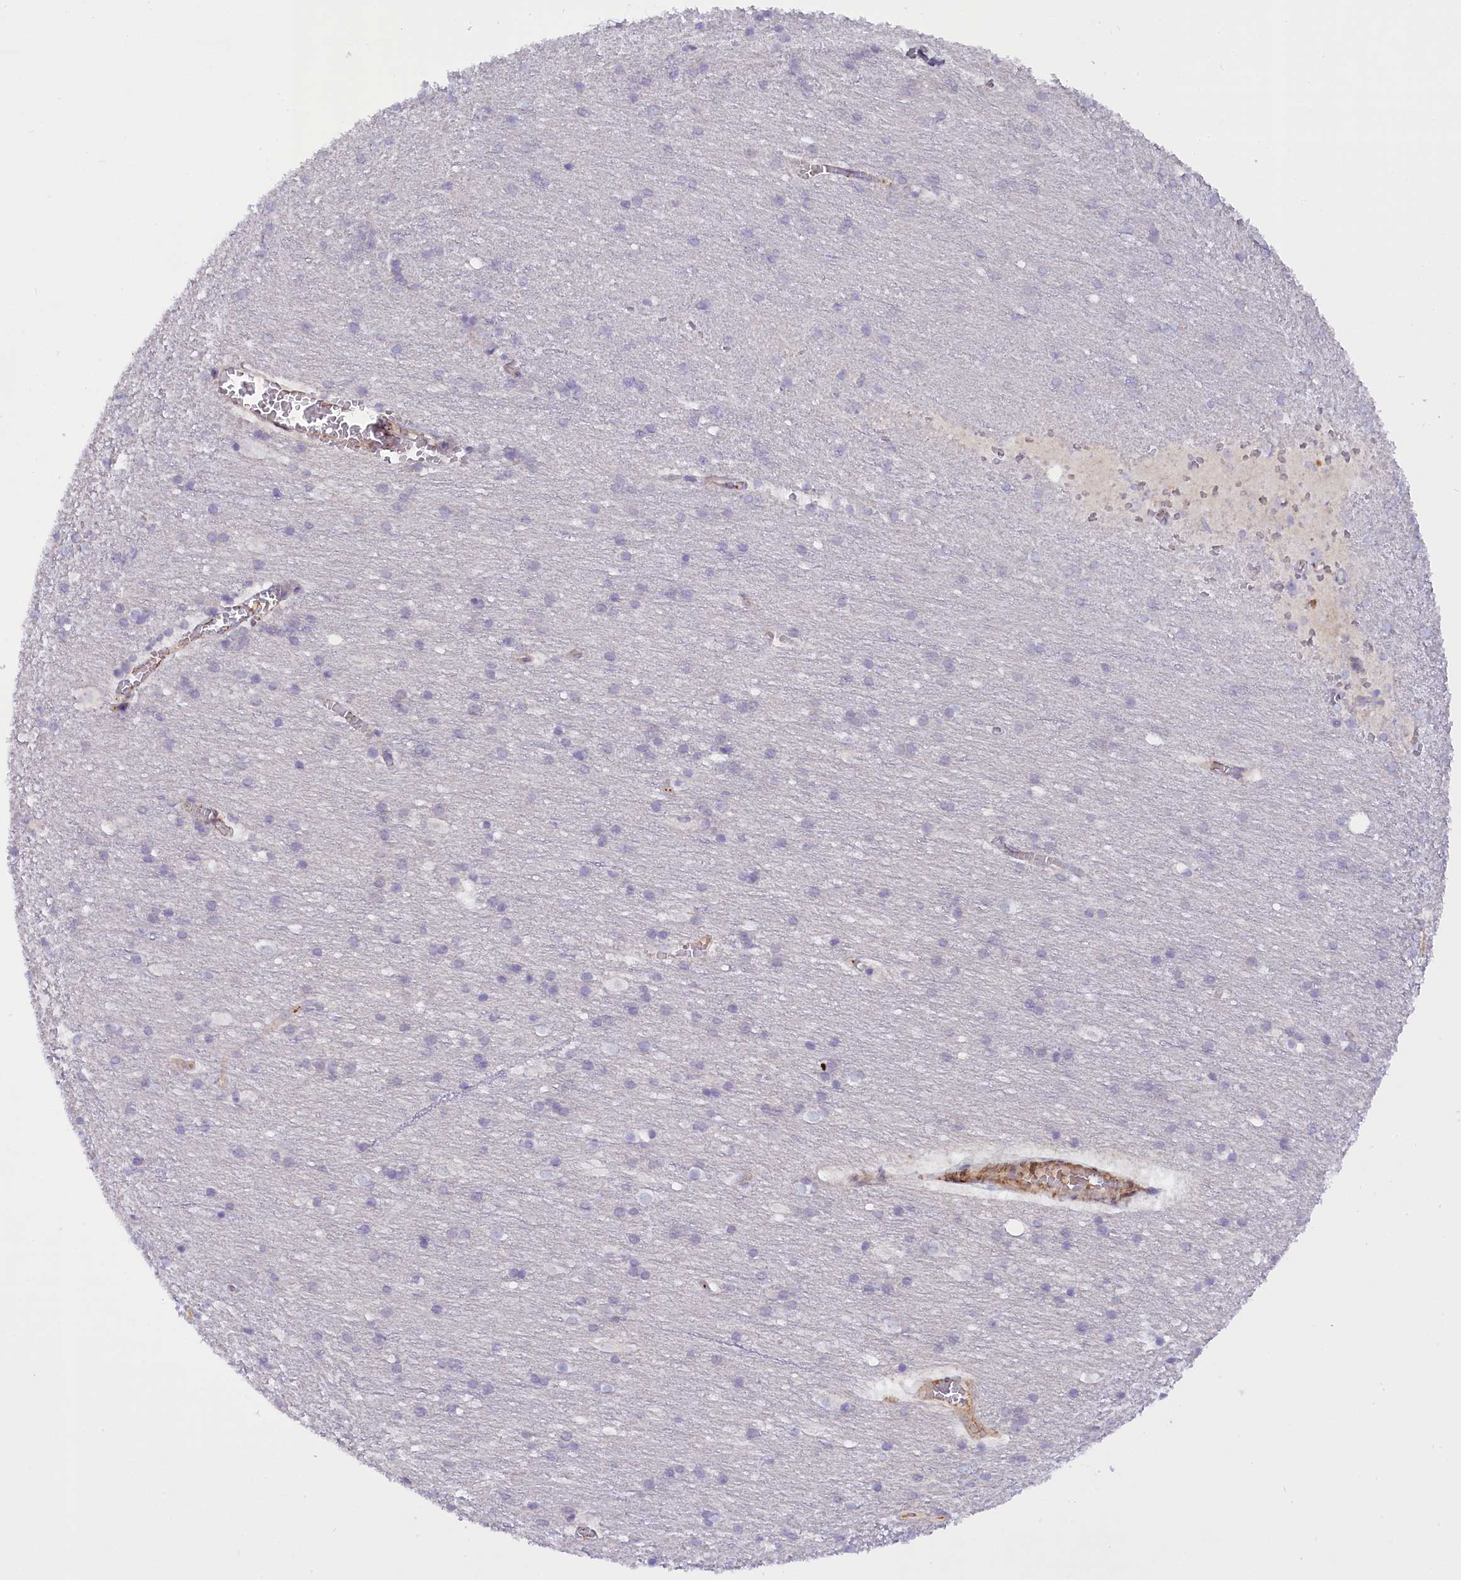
{"staining": {"intensity": "moderate", "quantity": ">75%", "location": "cytoplasmic/membranous"}, "tissue": "cerebral cortex", "cell_type": "Endothelial cells", "image_type": "normal", "snomed": [{"axis": "morphology", "description": "Normal tissue, NOS"}, {"axis": "topography", "description": "Cerebral cortex"}], "caption": "Immunohistochemical staining of normal human cerebral cortex displays moderate cytoplasmic/membranous protein positivity in about >75% of endothelial cells. Using DAB (brown) and hematoxylin (blue) stains, captured at high magnification using brightfield microscopy.", "gene": "FUZ", "patient": {"sex": "male", "age": 54}}